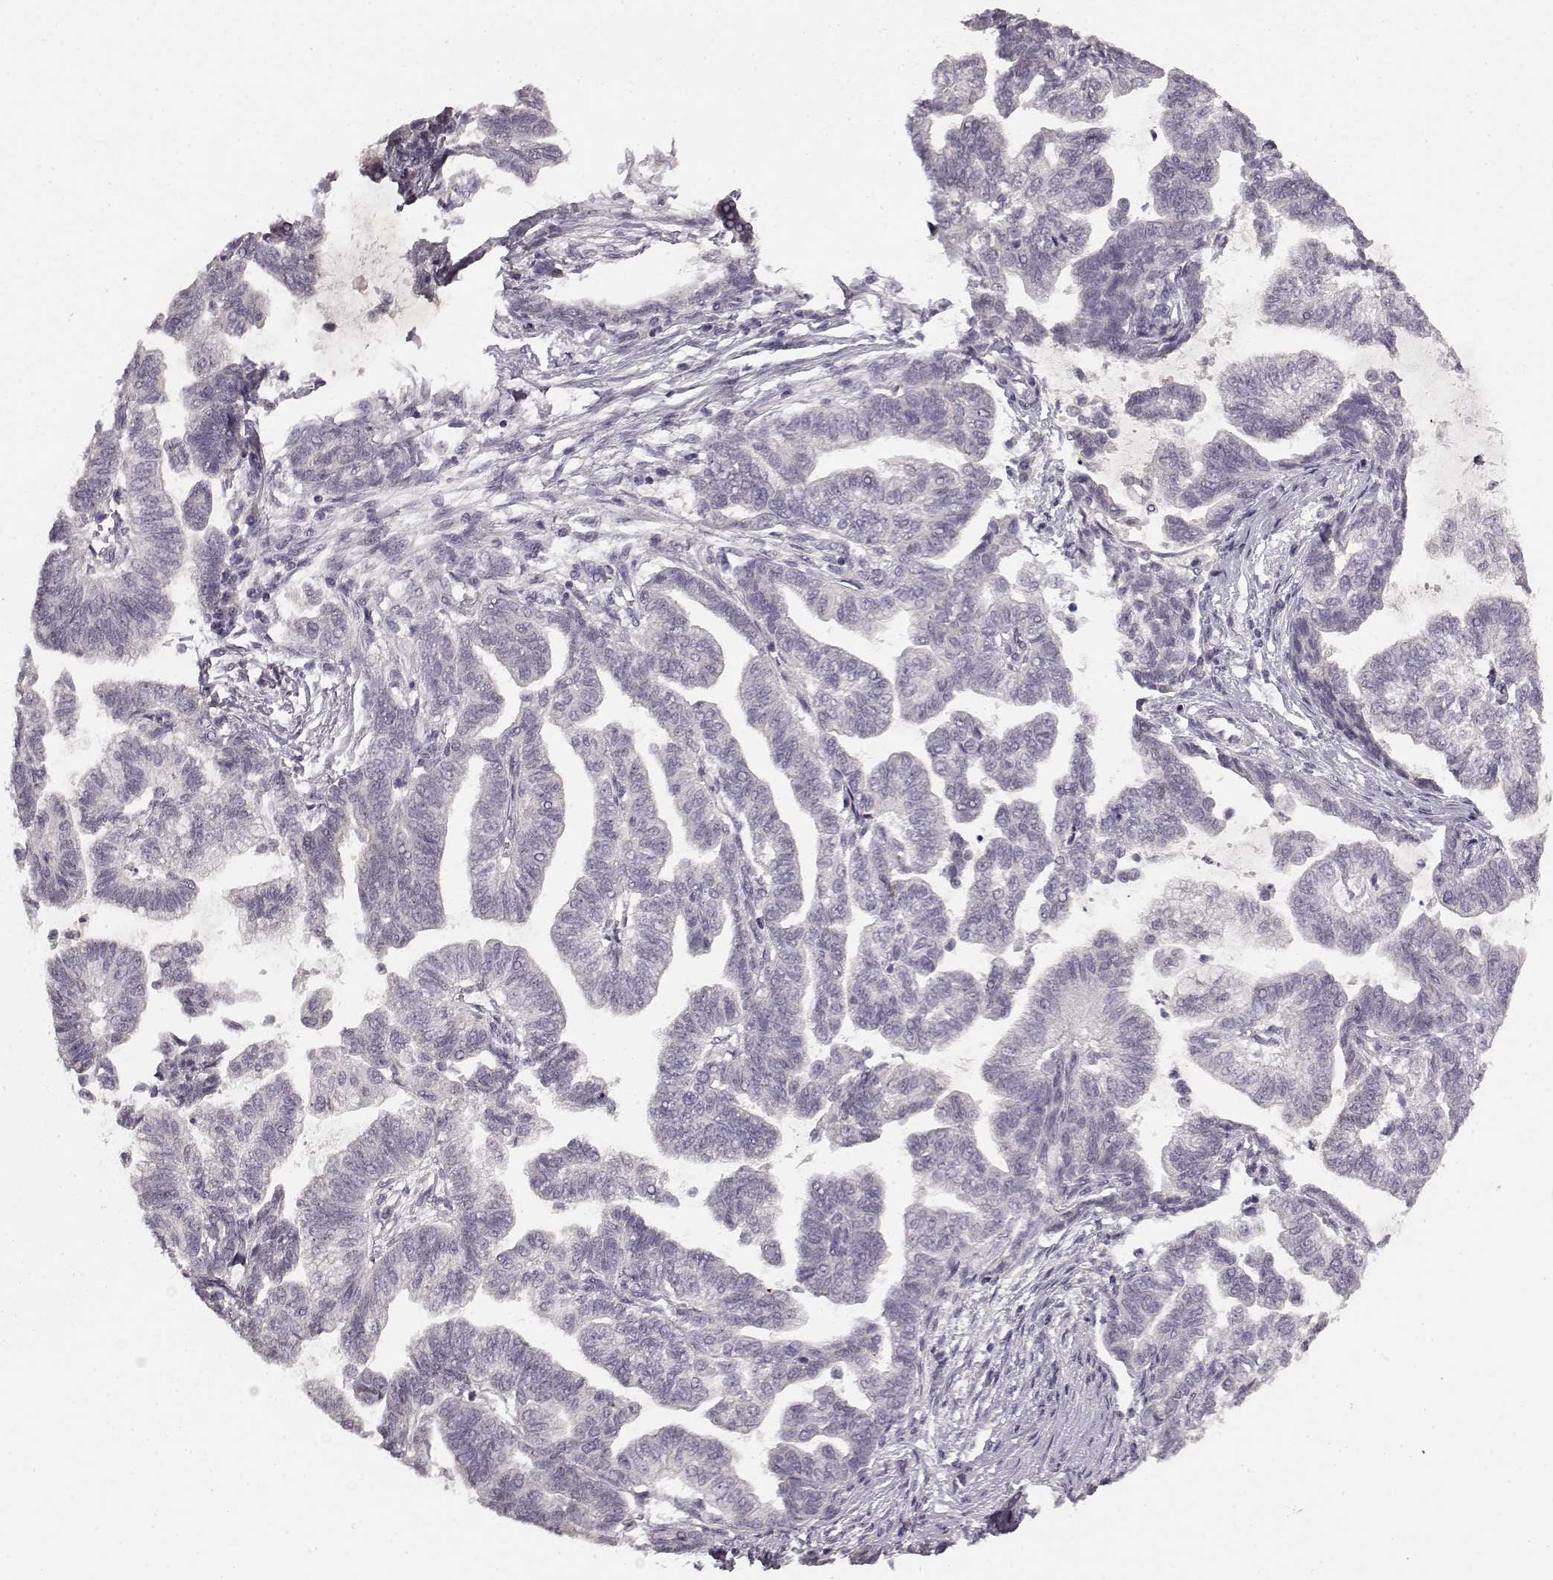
{"staining": {"intensity": "negative", "quantity": "none", "location": "none"}, "tissue": "stomach cancer", "cell_type": "Tumor cells", "image_type": "cancer", "snomed": [{"axis": "morphology", "description": "Adenocarcinoma, NOS"}, {"axis": "topography", "description": "Stomach"}], "caption": "A micrograph of stomach cancer (adenocarcinoma) stained for a protein exhibits no brown staining in tumor cells.", "gene": "LHB", "patient": {"sex": "male", "age": 83}}